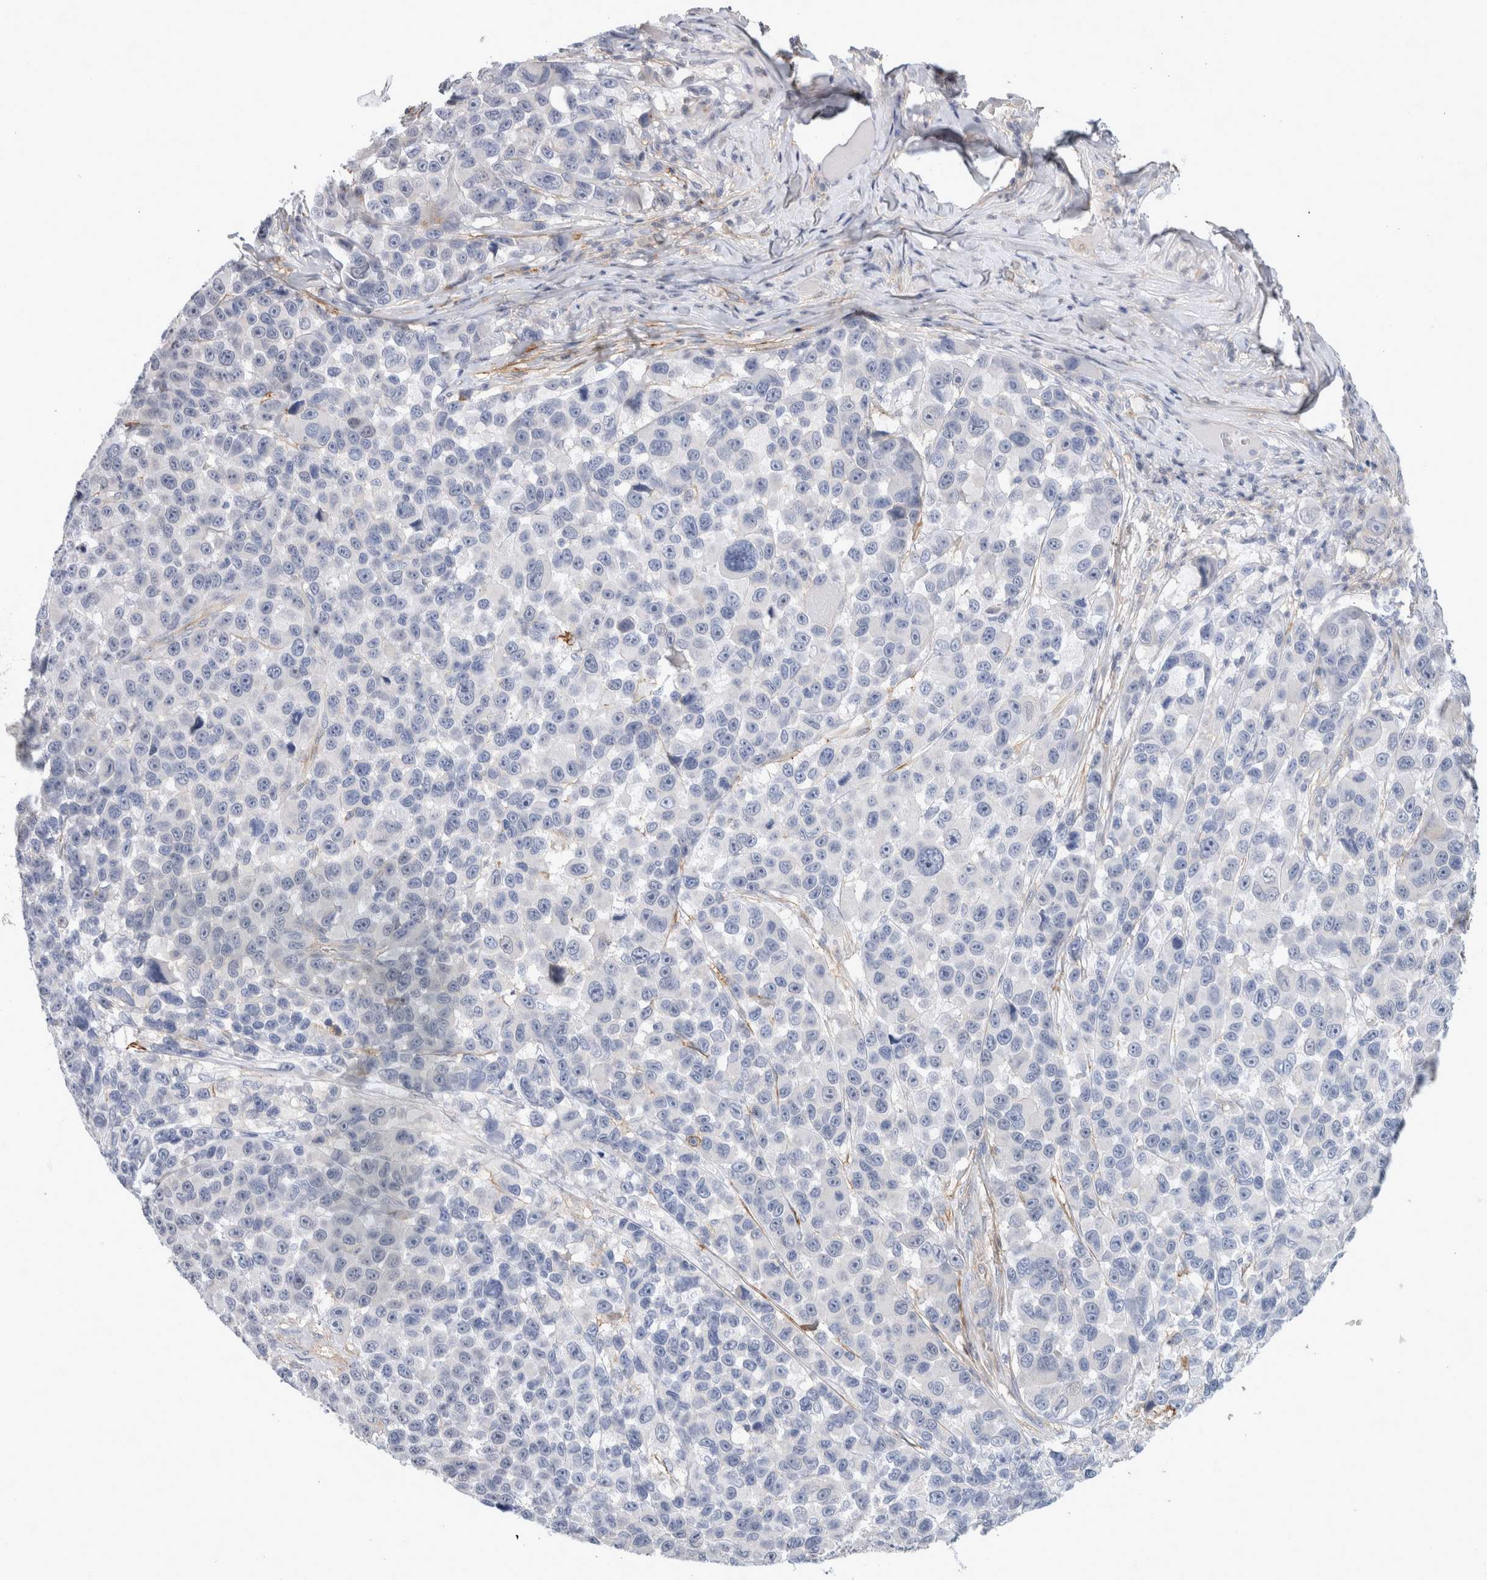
{"staining": {"intensity": "negative", "quantity": "none", "location": "none"}, "tissue": "melanoma", "cell_type": "Tumor cells", "image_type": "cancer", "snomed": [{"axis": "morphology", "description": "Malignant melanoma, NOS"}, {"axis": "topography", "description": "Skin"}], "caption": "High magnification brightfield microscopy of malignant melanoma stained with DAB (3,3'-diaminobenzidine) (brown) and counterstained with hematoxylin (blue): tumor cells show no significant staining.", "gene": "CD55", "patient": {"sex": "male", "age": 53}}